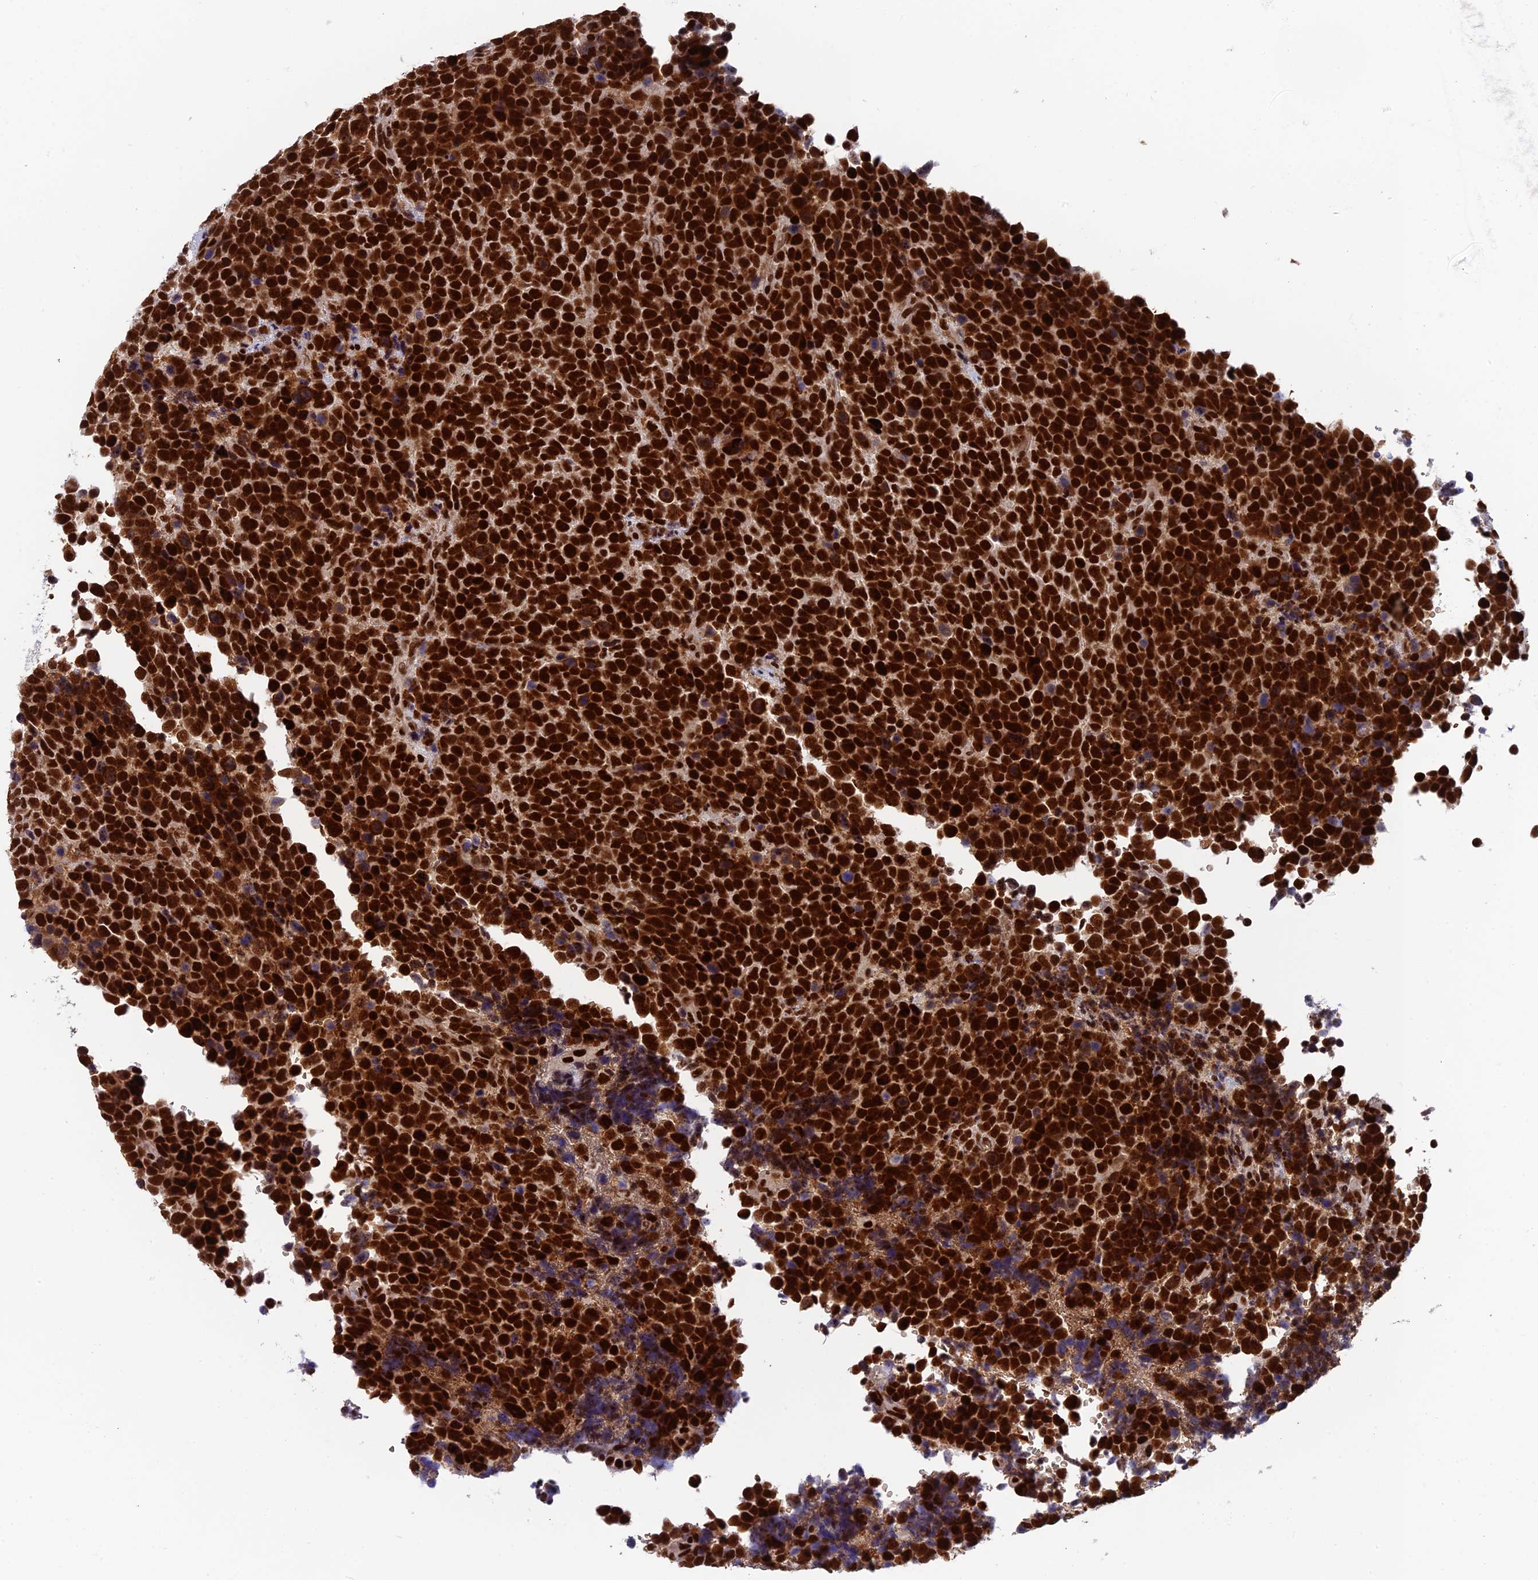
{"staining": {"intensity": "strong", "quantity": ">75%", "location": "nuclear"}, "tissue": "urothelial cancer", "cell_type": "Tumor cells", "image_type": "cancer", "snomed": [{"axis": "morphology", "description": "Urothelial carcinoma, High grade"}, {"axis": "topography", "description": "Urinary bladder"}], "caption": "Urothelial cancer stained with immunohistochemistry demonstrates strong nuclear positivity in about >75% of tumor cells. Using DAB (brown) and hematoxylin (blue) stains, captured at high magnification using brightfield microscopy.", "gene": "EEF1AKMT3", "patient": {"sex": "female", "age": 82}}